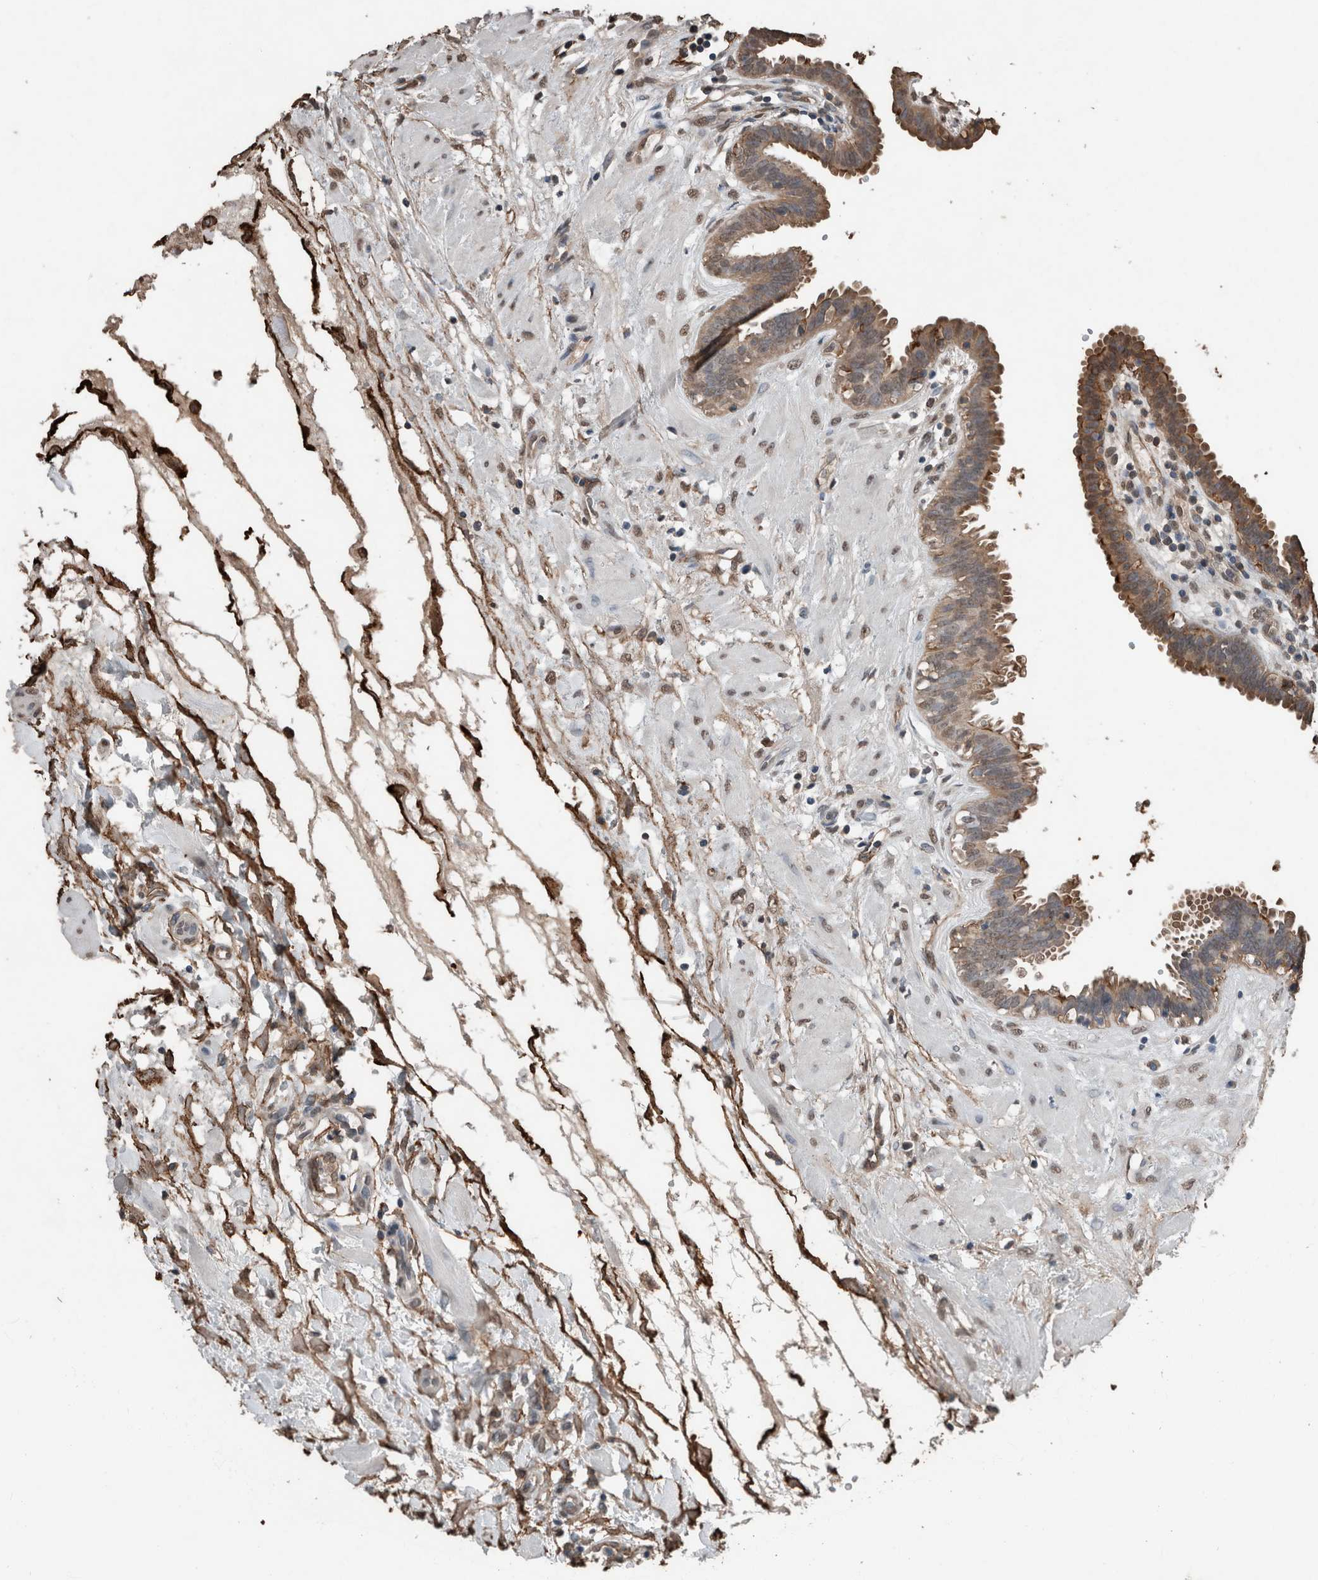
{"staining": {"intensity": "moderate", "quantity": ">75%", "location": "cytoplasmic/membranous"}, "tissue": "fallopian tube", "cell_type": "Glandular cells", "image_type": "normal", "snomed": [{"axis": "morphology", "description": "Normal tissue, NOS"}, {"axis": "topography", "description": "Fallopian tube"}, {"axis": "topography", "description": "Placenta"}], "caption": "This photomicrograph displays immunohistochemistry staining of normal human fallopian tube, with medium moderate cytoplasmic/membranous expression in approximately >75% of glandular cells.", "gene": "S100A10", "patient": {"sex": "female", "age": 32}}